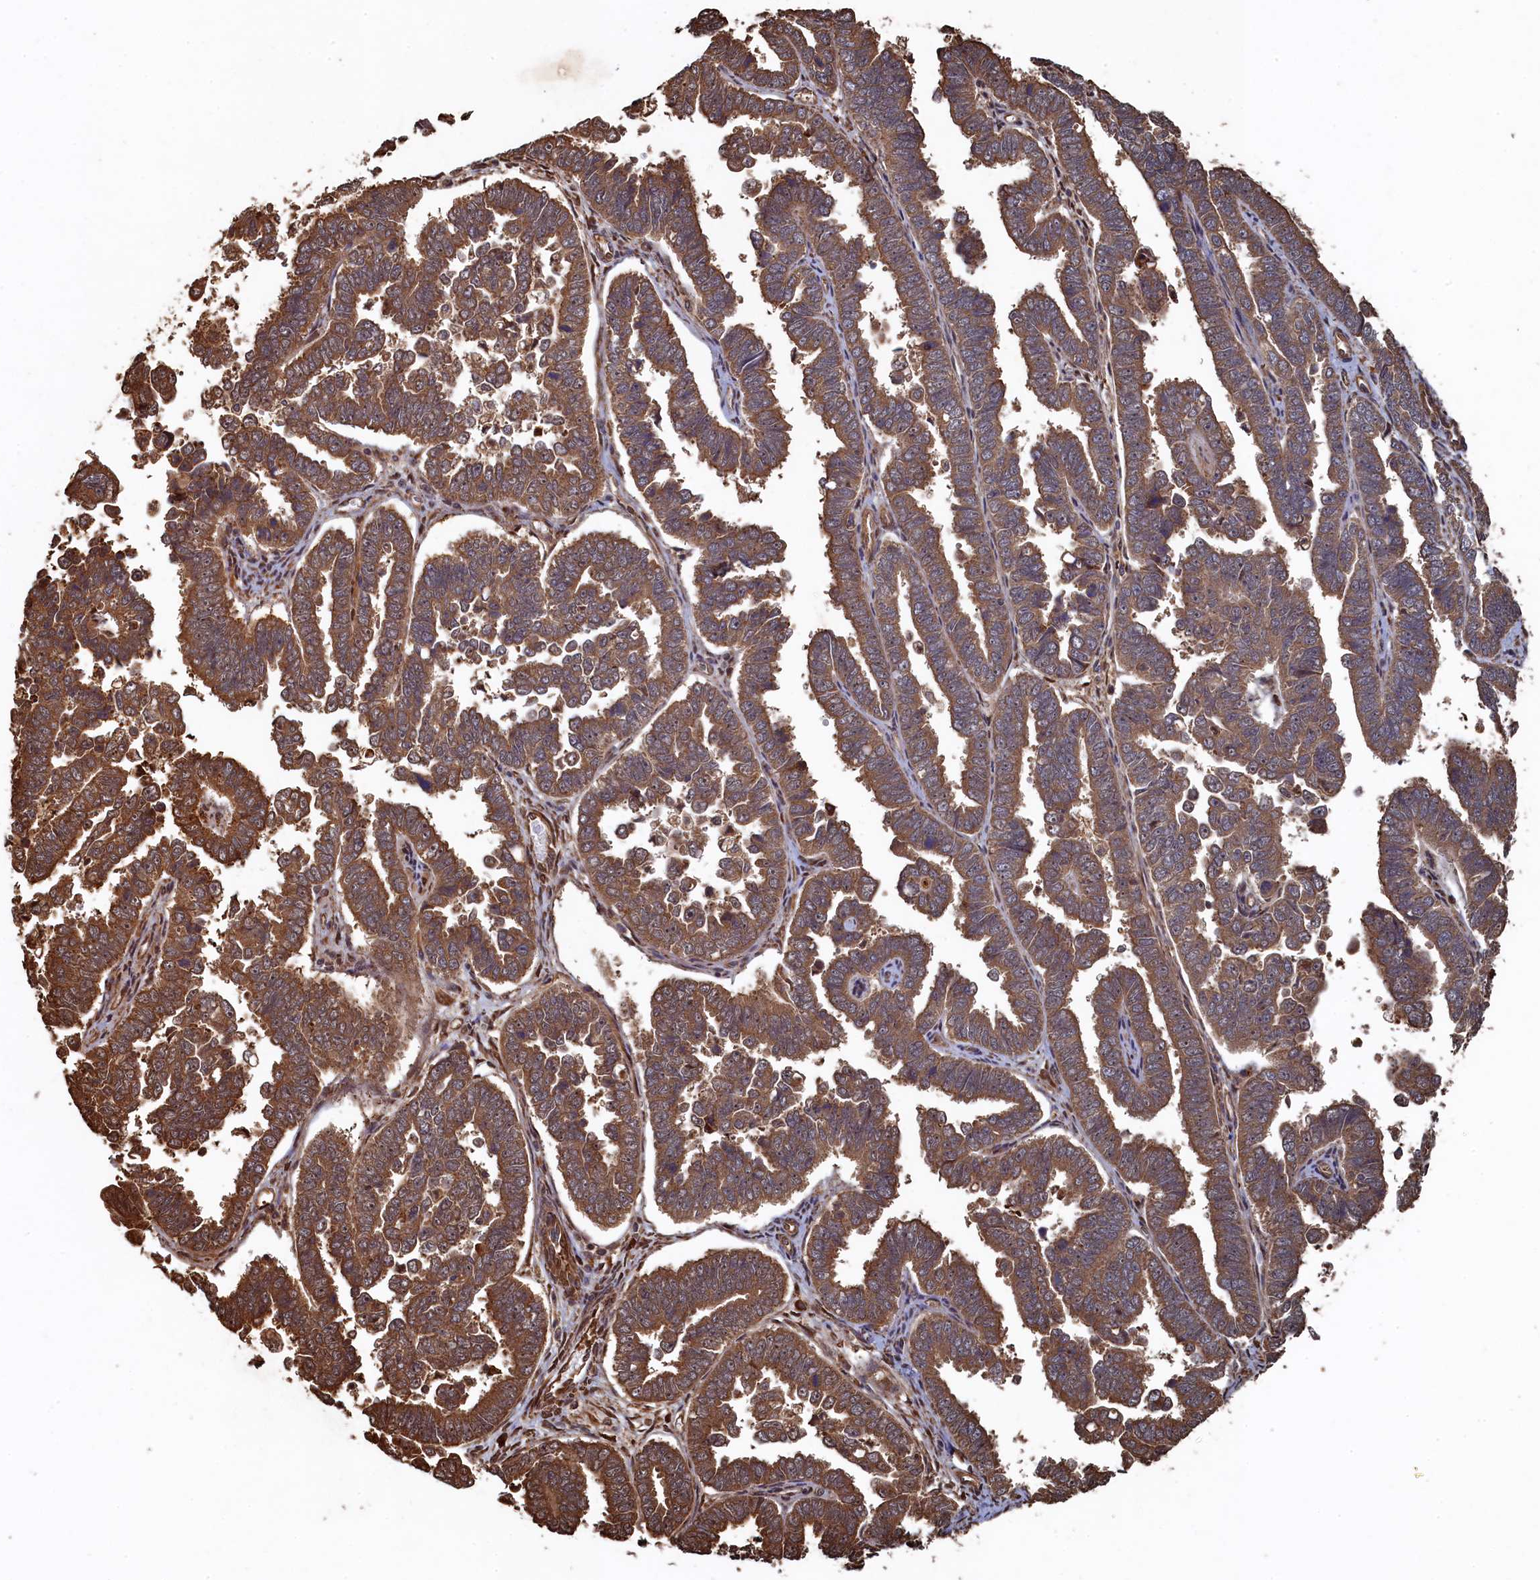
{"staining": {"intensity": "moderate", "quantity": ">75%", "location": "cytoplasmic/membranous"}, "tissue": "endometrial cancer", "cell_type": "Tumor cells", "image_type": "cancer", "snomed": [{"axis": "morphology", "description": "Adenocarcinoma, NOS"}, {"axis": "topography", "description": "Endometrium"}], "caption": "Protein analysis of adenocarcinoma (endometrial) tissue demonstrates moderate cytoplasmic/membranous positivity in approximately >75% of tumor cells.", "gene": "PIGN", "patient": {"sex": "female", "age": 75}}